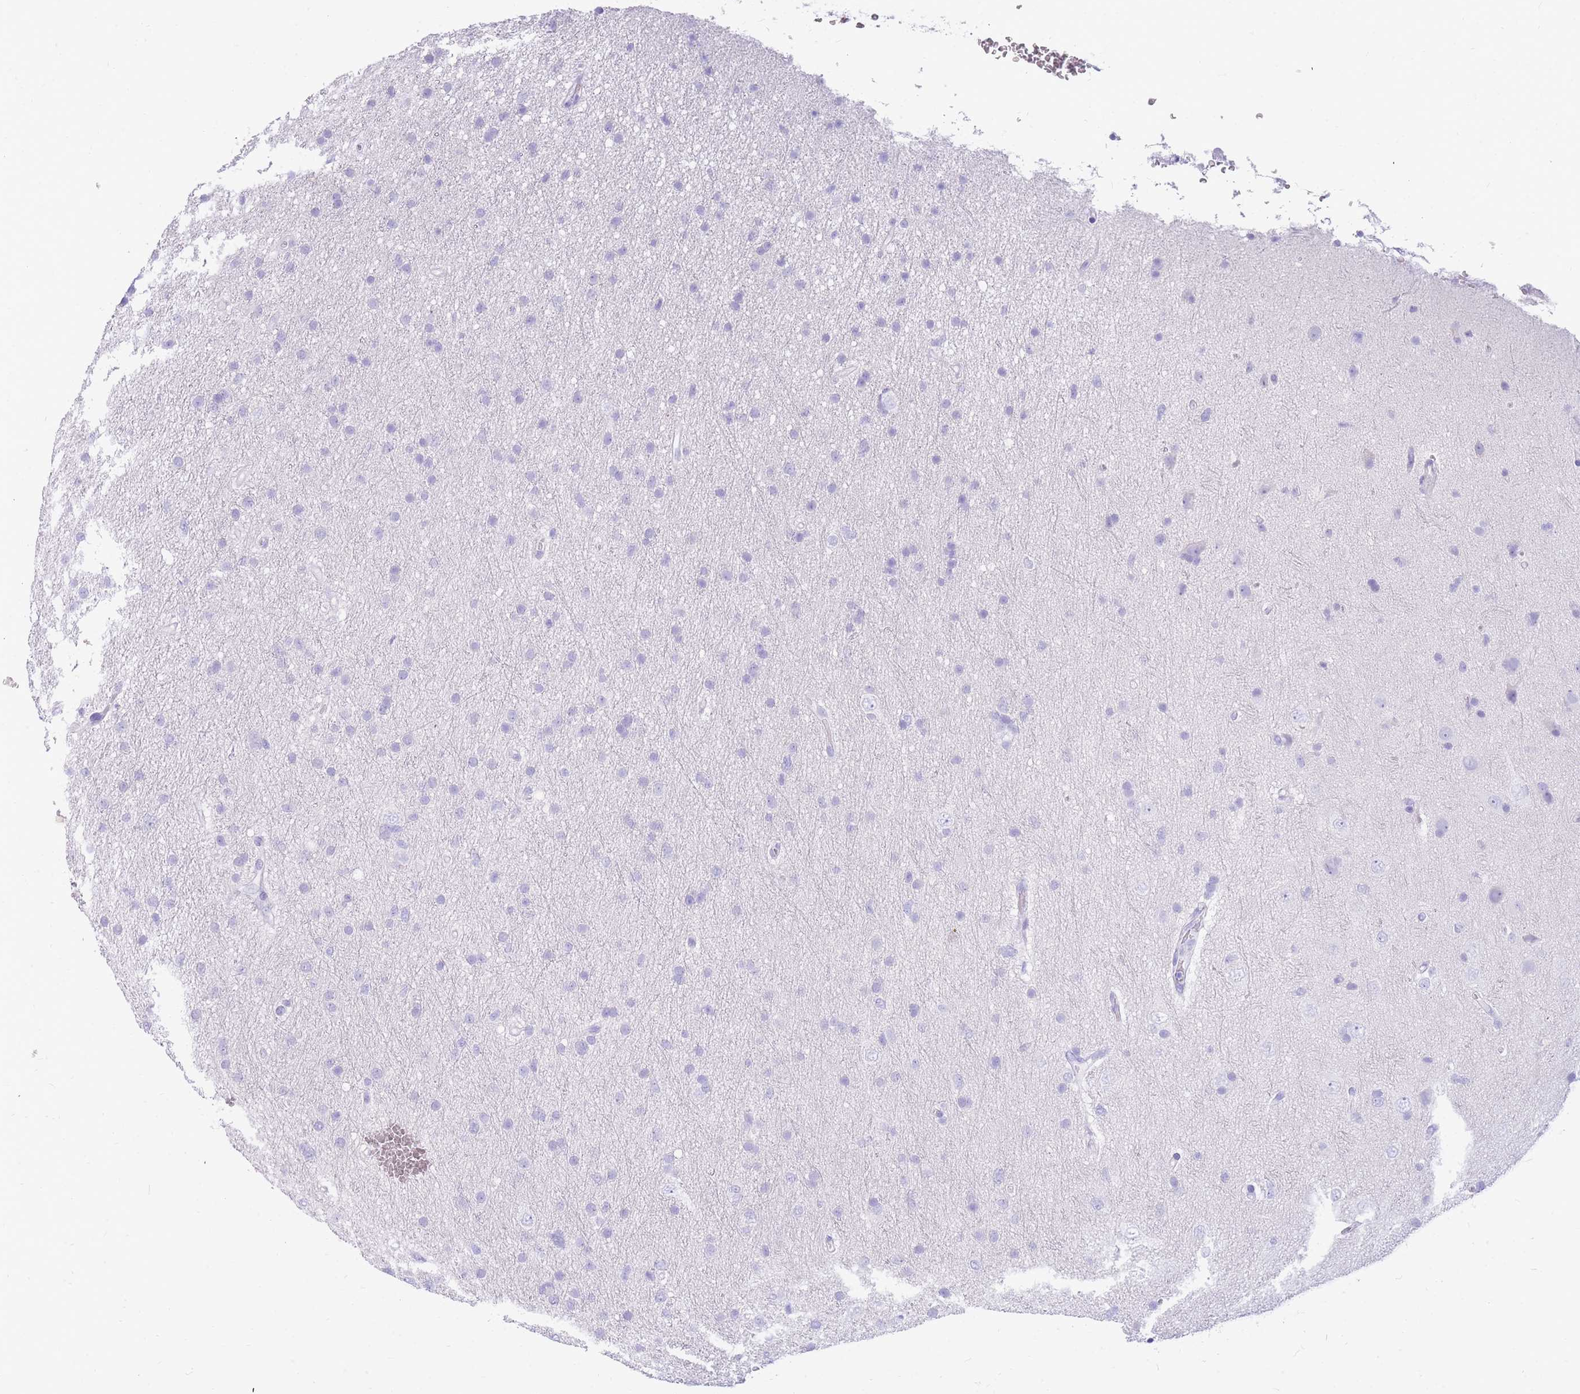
{"staining": {"intensity": "negative", "quantity": "none", "location": "none"}, "tissue": "glioma", "cell_type": "Tumor cells", "image_type": "cancer", "snomed": [{"axis": "morphology", "description": "Glioma, malignant, Low grade"}, {"axis": "topography", "description": "Cerebral cortex"}], "caption": "DAB (3,3'-diaminobenzidine) immunohistochemical staining of glioma exhibits no significant expression in tumor cells.", "gene": "TPSAB1", "patient": {"sex": "female", "age": 39}}